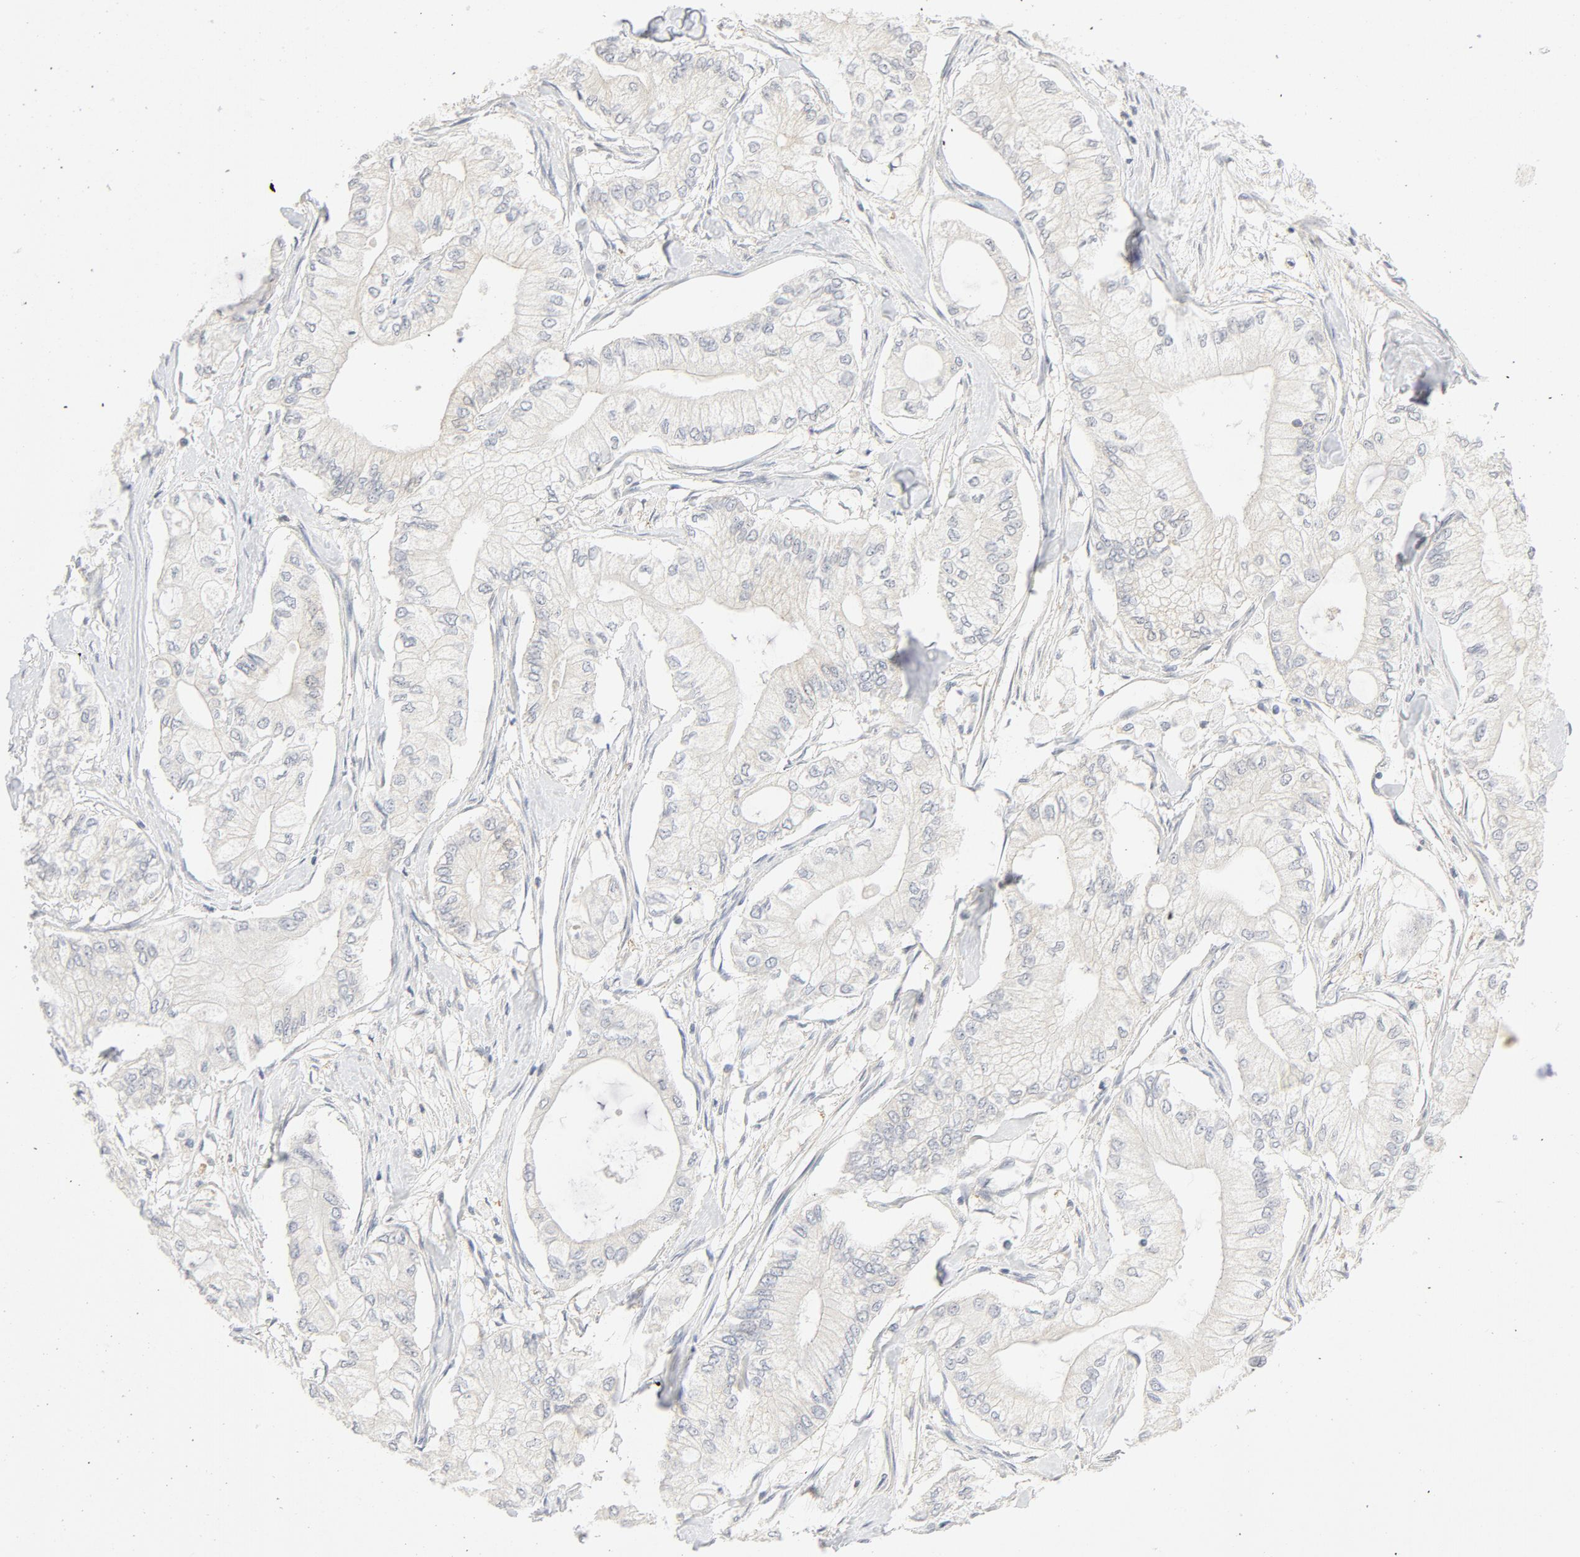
{"staining": {"intensity": "negative", "quantity": "none", "location": "none"}, "tissue": "pancreatic cancer", "cell_type": "Tumor cells", "image_type": "cancer", "snomed": [{"axis": "morphology", "description": "Adenocarcinoma, NOS"}, {"axis": "topography", "description": "Pancreas"}], "caption": "An immunohistochemistry (IHC) image of pancreatic cancer (adenocarcinoma) is shown. There is no staining in tumor cells of pancreatic cancer (adenocarcinoma).", "gene": "PGM1", "patient": {"sex": "male", "age": 79}}